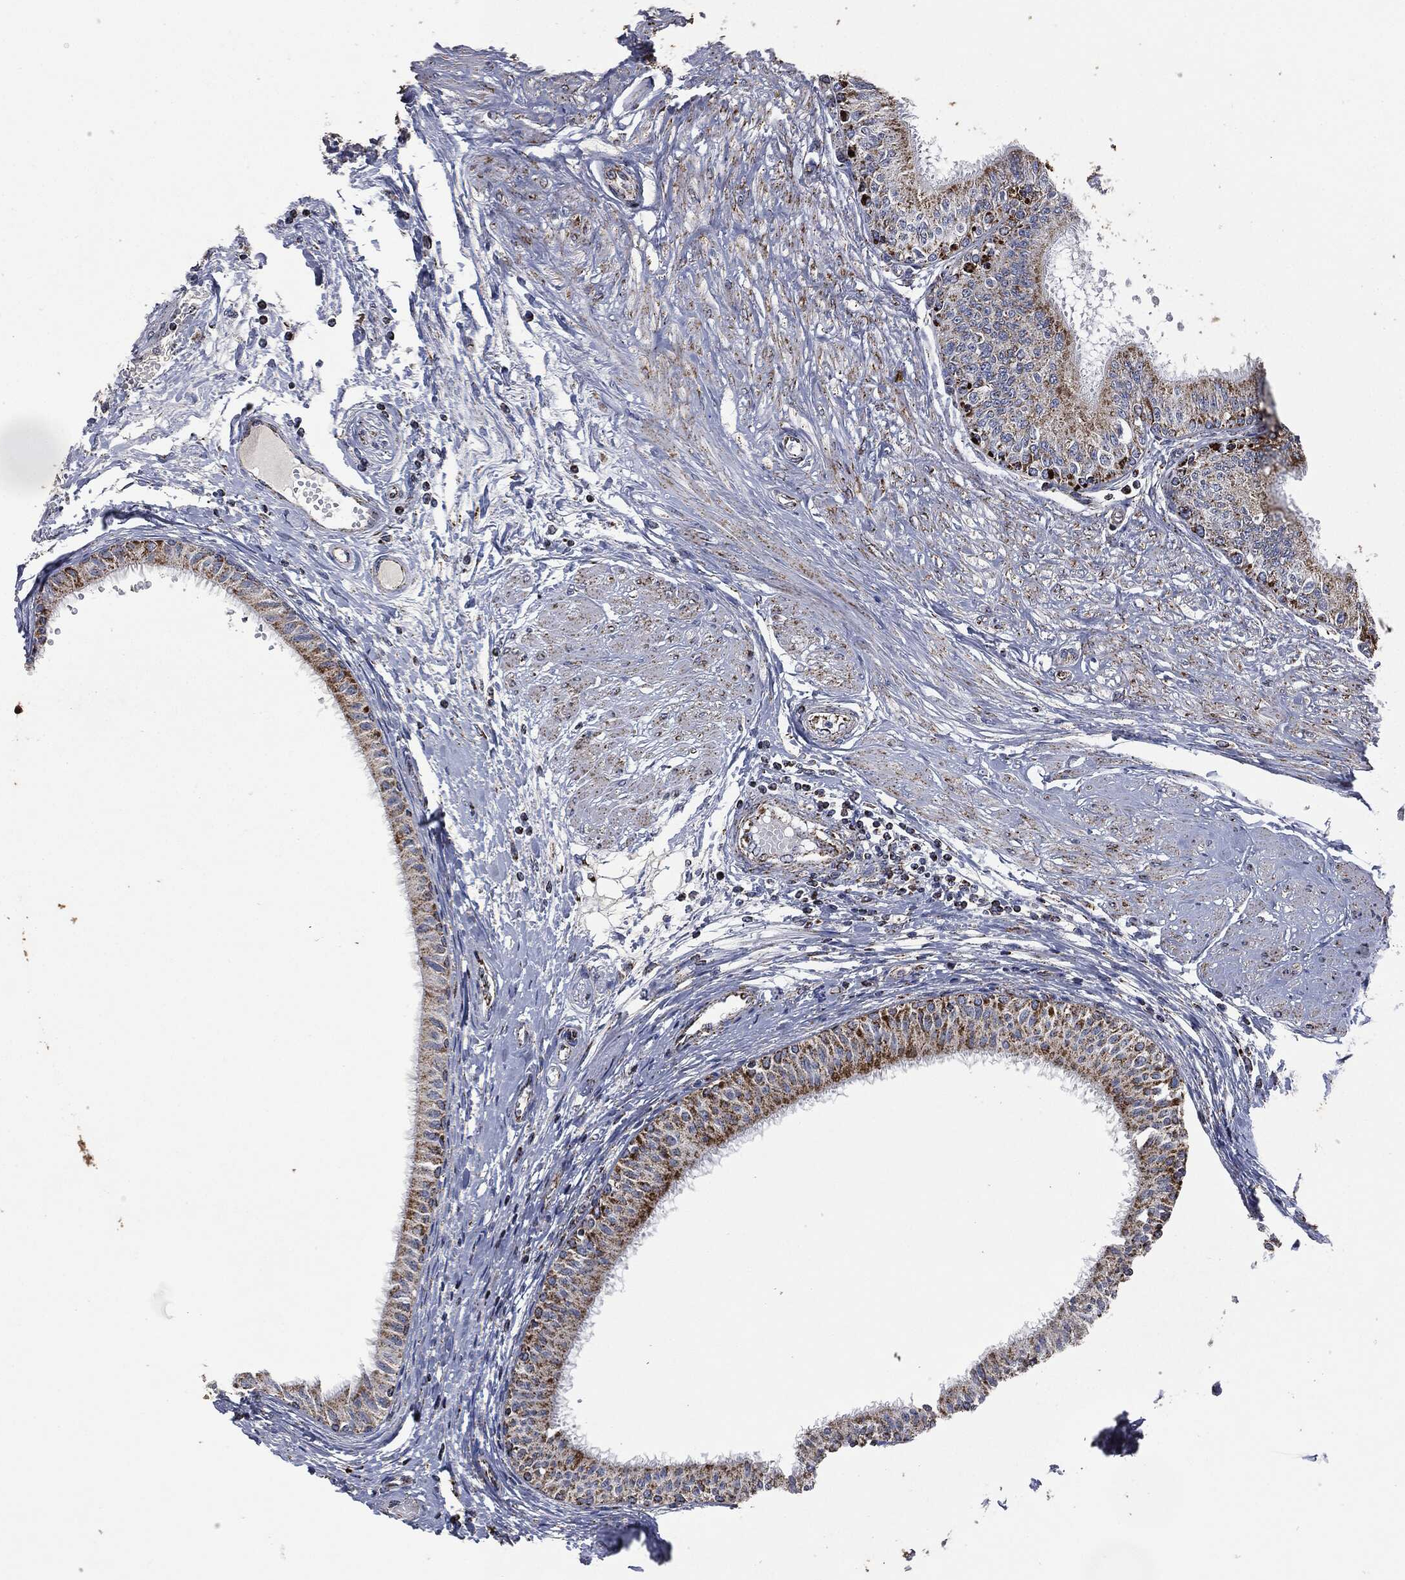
{"staining": {"intensity": "strong", "quantity": "<25%", "location": "cytoplasmic/membranous"}, "tissue": "epididymis", "cell_type": "Glandular cells", "image_type": "normal", "snomed": [{"axis": "morphology", "description": "Normal tissue, NOS"}, {"axis": "morphology", "description": "Seminoma, NOS"}, {"axis": "topography", "description": "Testis"}, {"axis": "topography", "description": "Epididymis"}], "caption": "The micrograph exhibits staining of benign epididymis, revealing strong cytoplasmic/membranous protein staining (brown color) within glandular cells.", "gene": "RYK", "patient": {"sex": "male", "age": 61}}